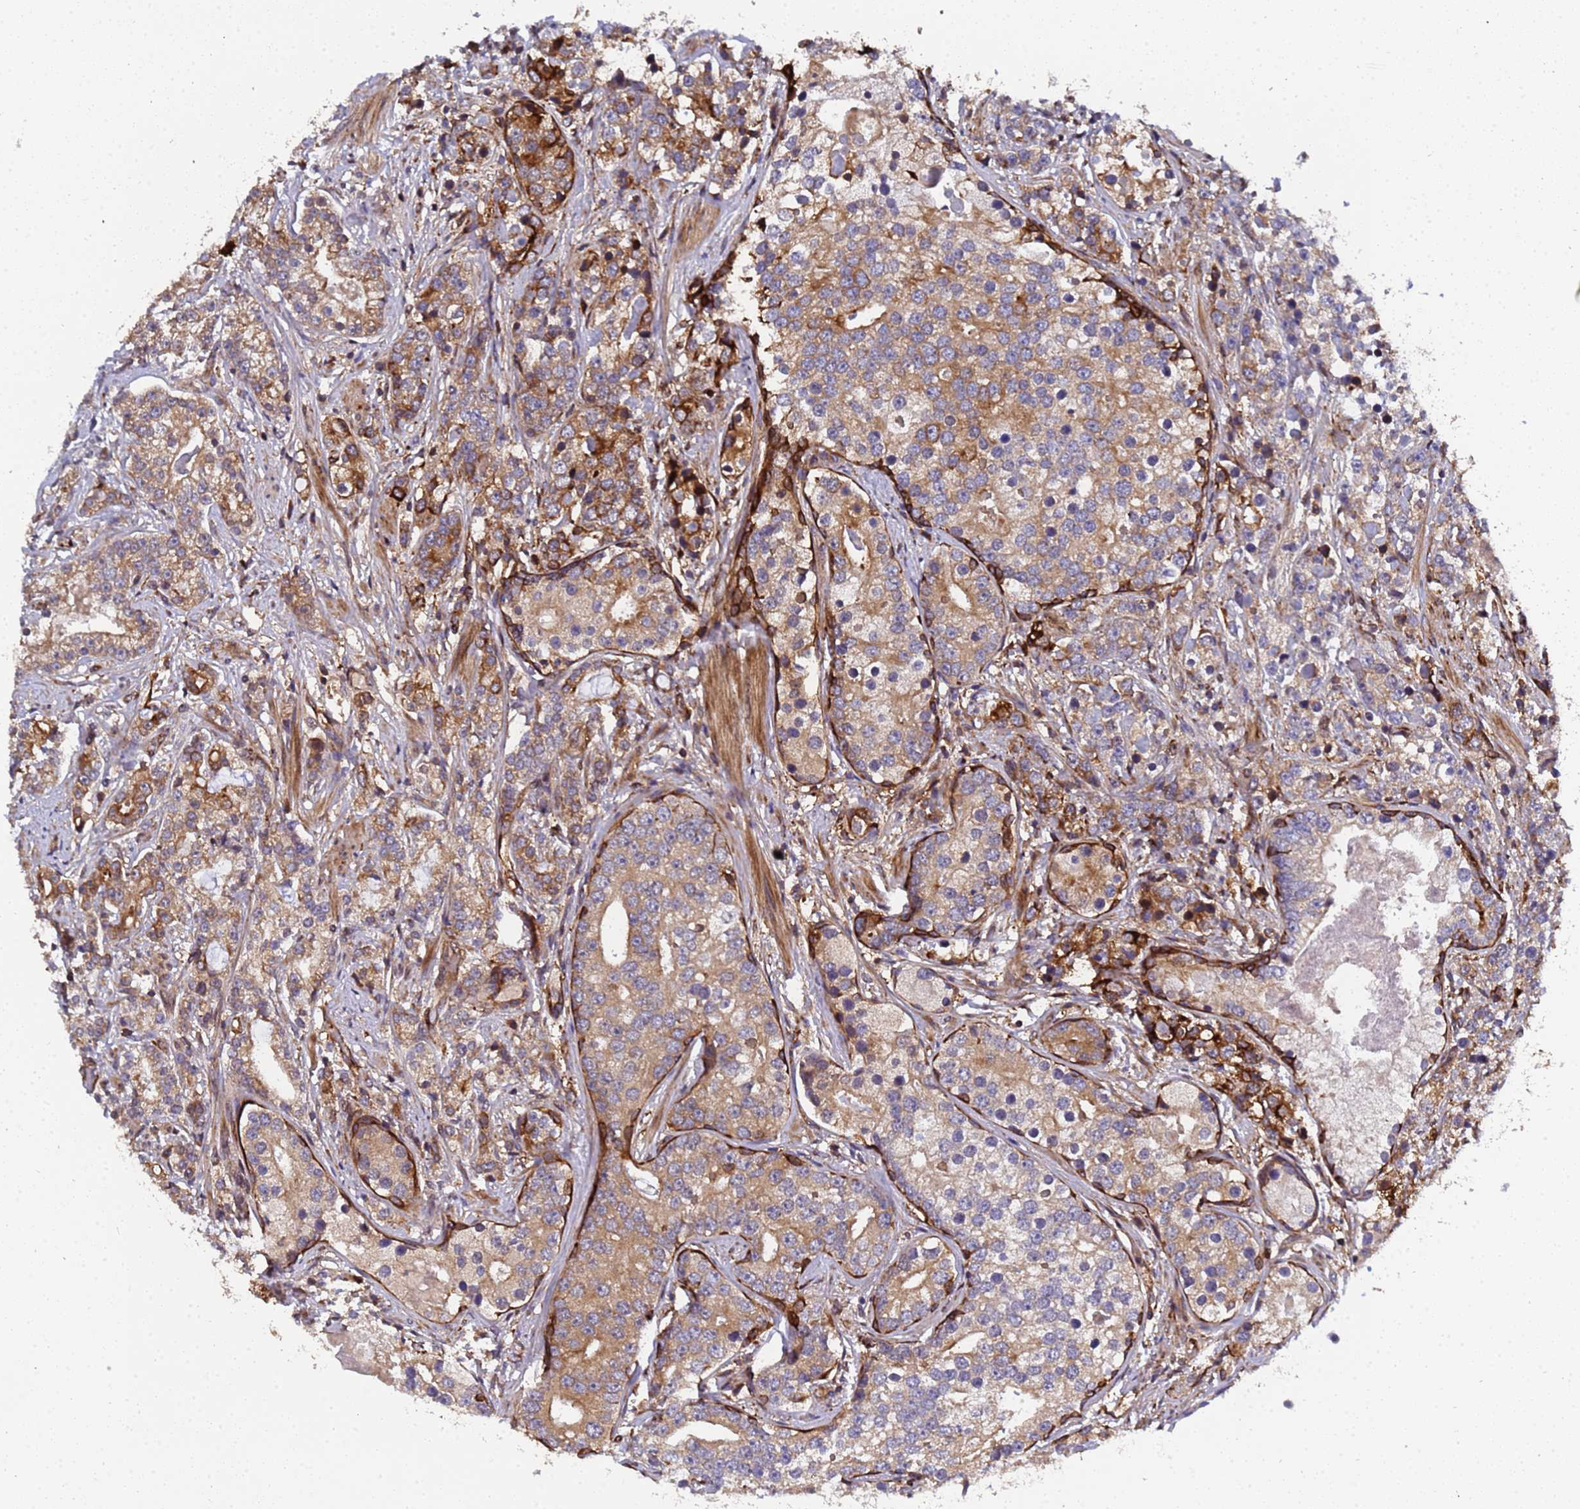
{"staining": {"intensity": "moderate", "quantity": ">75%", "location": "cytoplasmic/membranous"}, "tissue": "prostate cancer", "cell_type": "Tumor cells", "image_type": "cancer", "snomed": [{"axis": "morphology", "description": "Adenocarcinoma, High grade"}, {"axis": "topography", "description": "Prostate"}], "caption": "Moderate cytoplasmic/membranous positivity is appreciated in approximately >75% of tumor cells in prostate cancer (high-grade adenocarcinoma).", "gene": "MOCS1", "patient": {"sex": "male", "age": 69}}